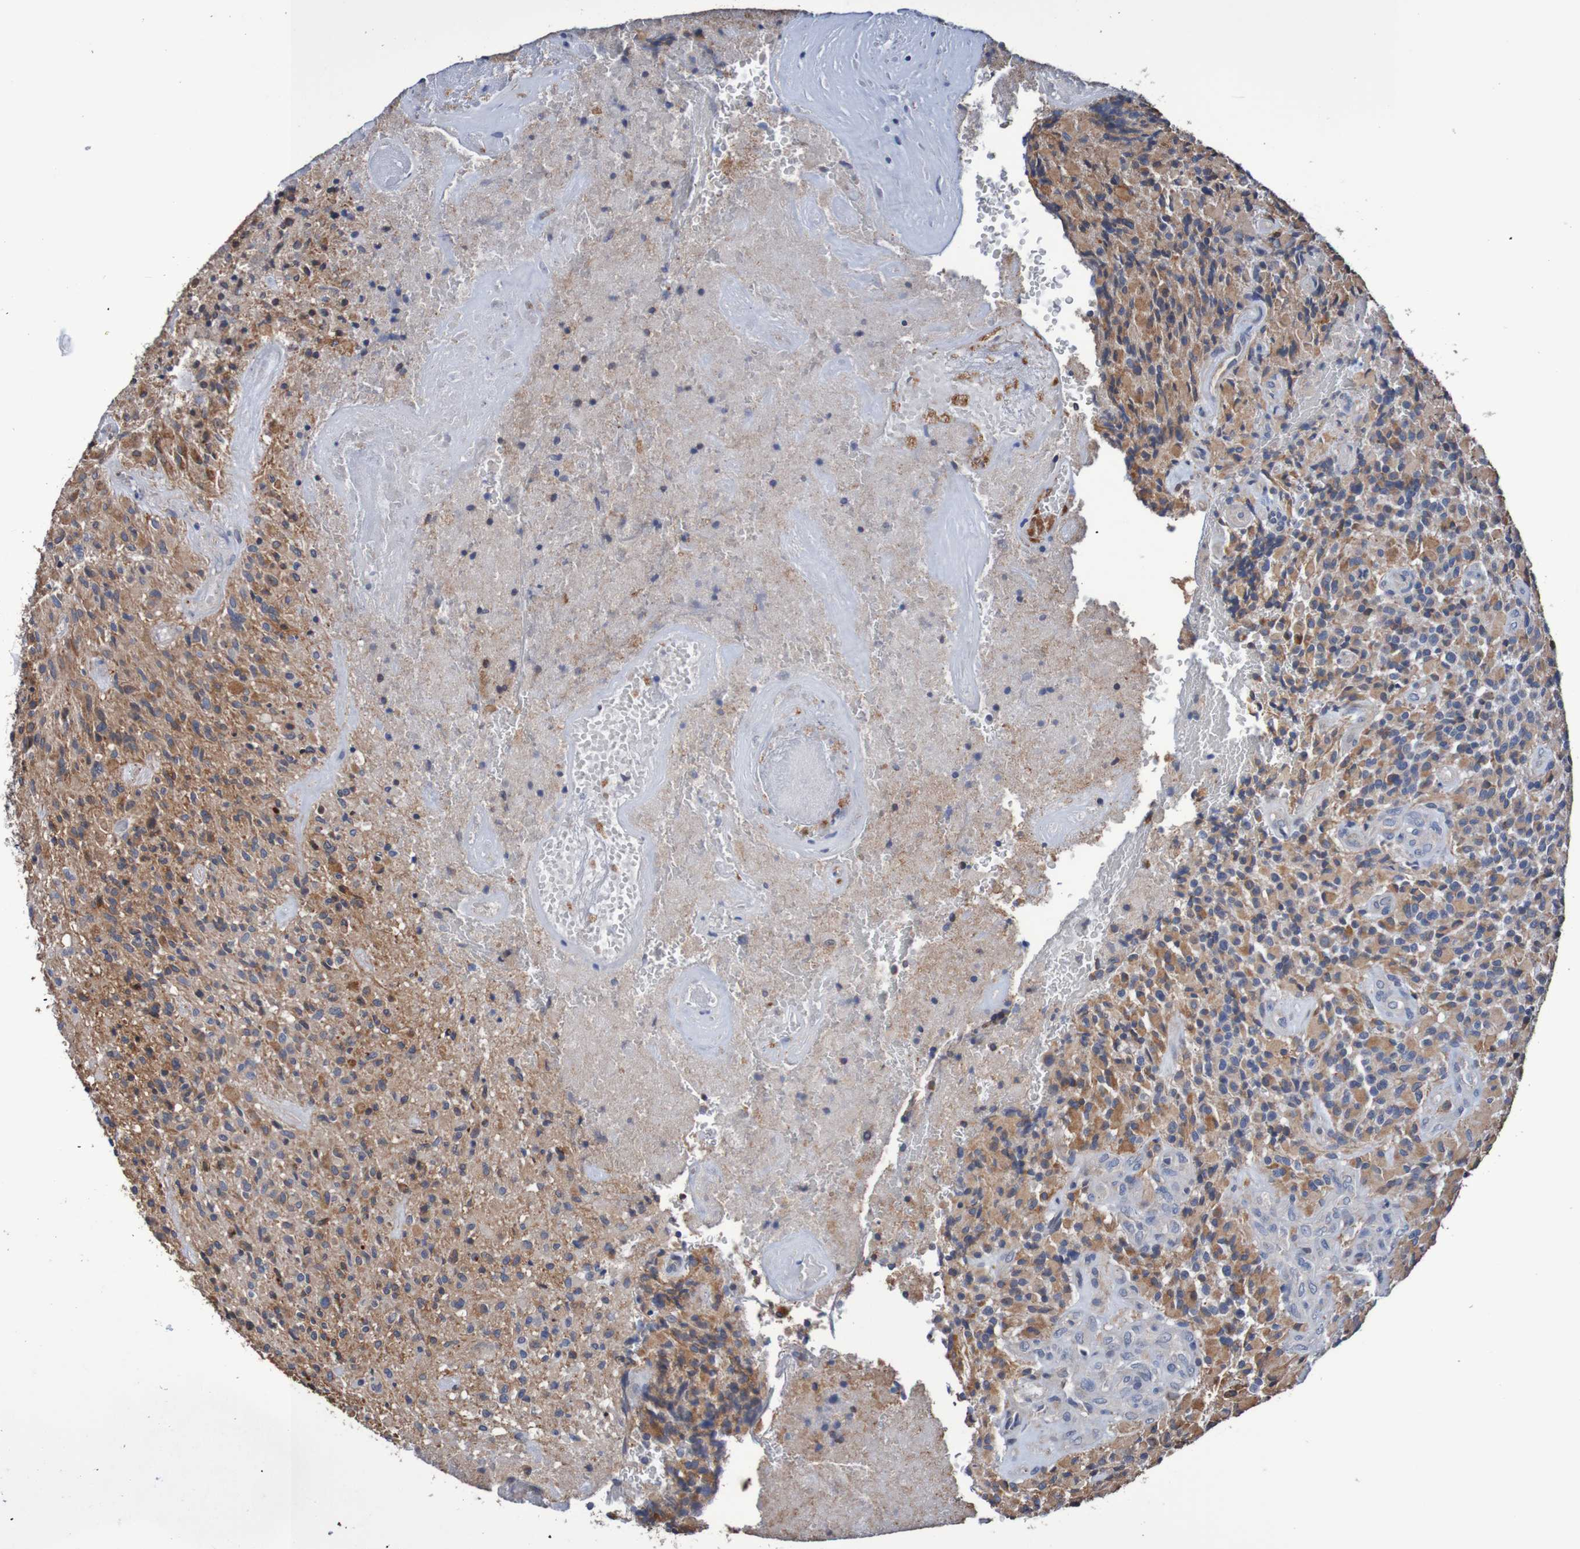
{"staining": {"intensity": "moderate", "quantity": ">75%", "location": "cytoplasmic/membranous"}, "tissue": "glioma", "cell_type": "Tumor cells", "image_type": "cancer", "snomed": [{"axis": "morphology", "description": "Glioma, malignant, High grade"}, {"axis": "topography", "description": "Brain"}], "caption": "Tumor cells display medium levels of moderate cytoplasmic/membranous positivity in about >75% of cells in human glioma.", "gene": "FIBP", "patient": {"sex": "male", "age": 71}}